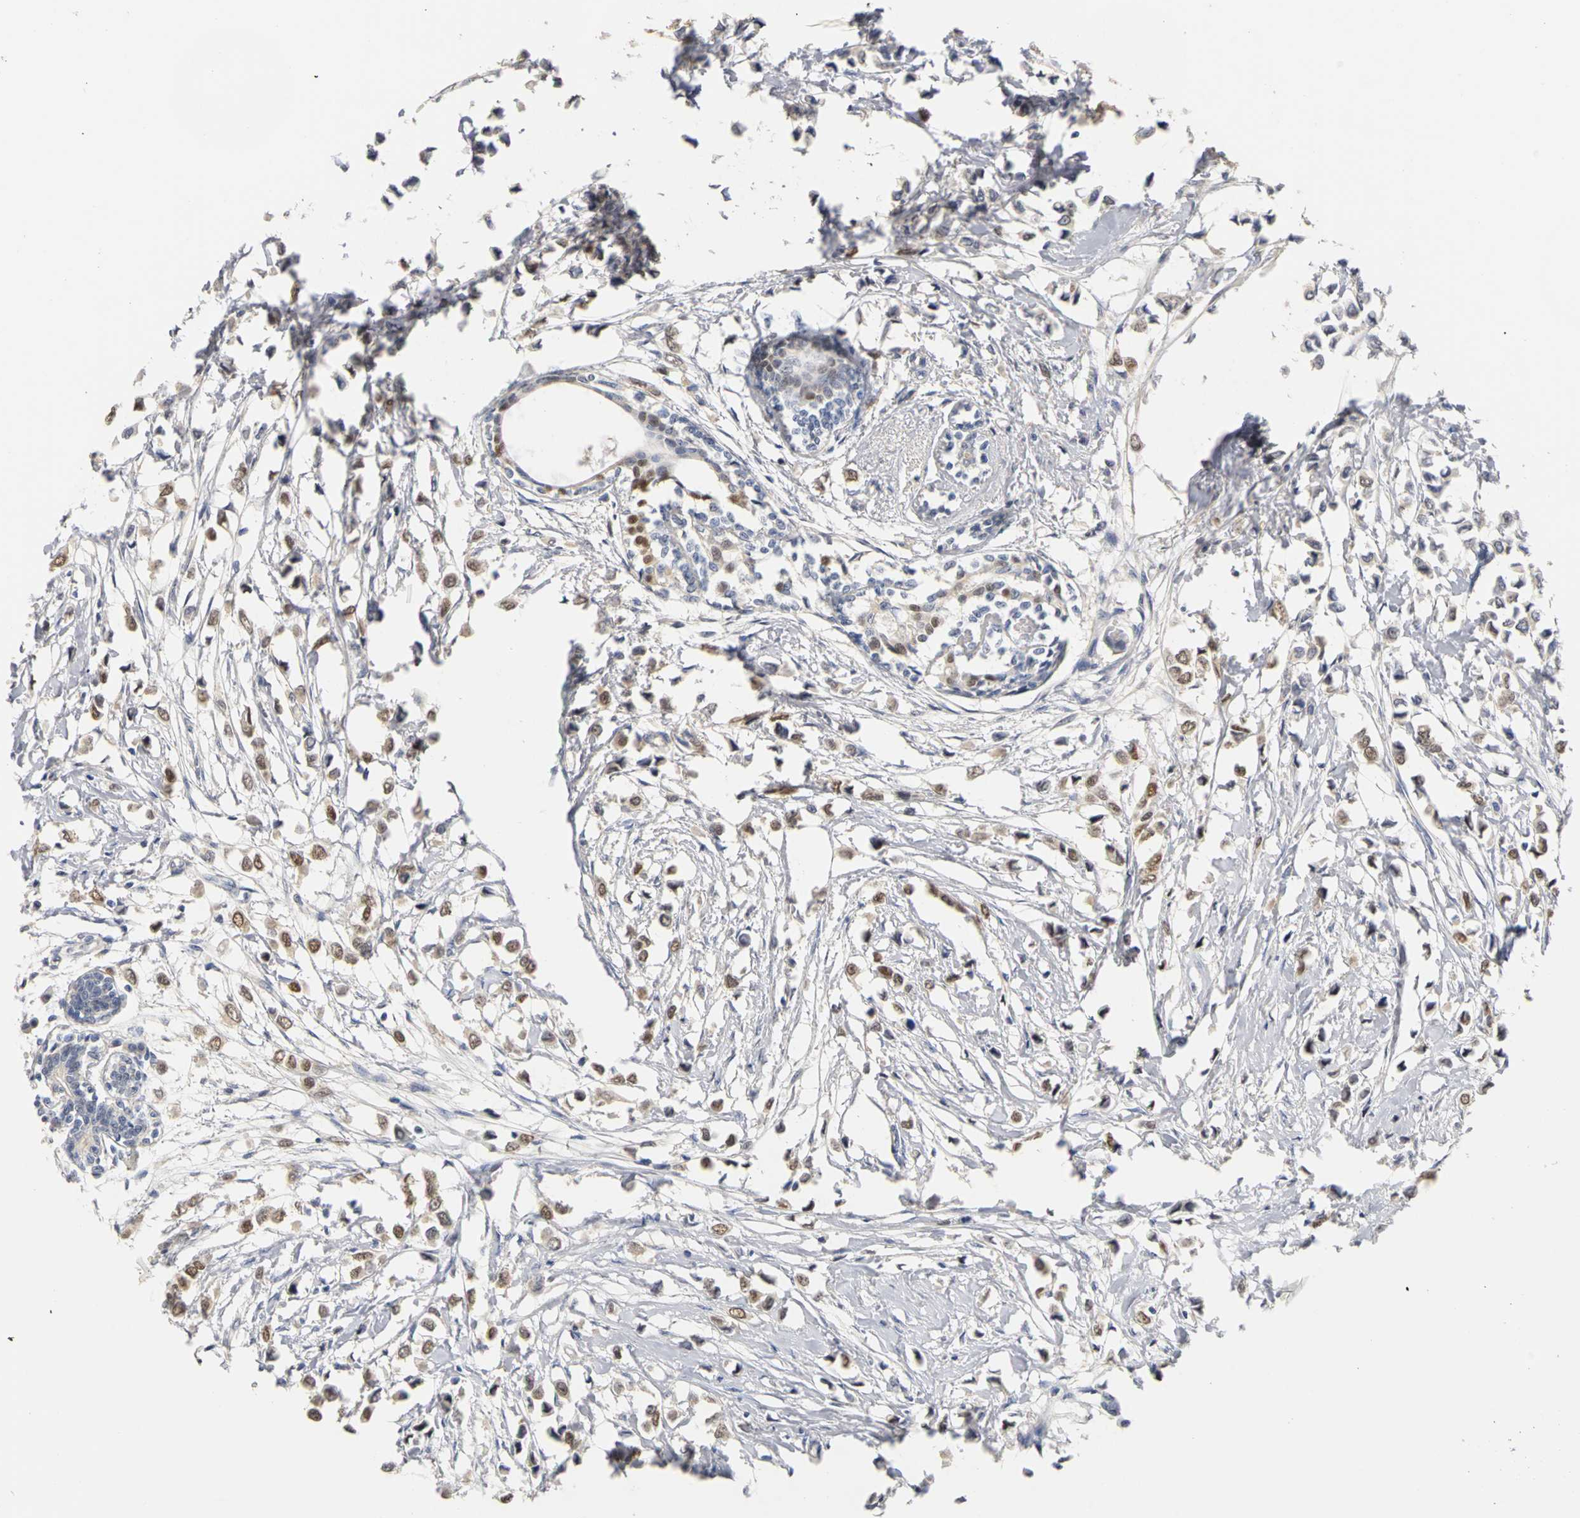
{"staining": {"intensity": "moderate", "quantity": ">75%", "location": "nuclear"}, "tissue": "breast cancer", "cell_type": "Tumor cells", "image_type": "cancer", "snomed": [{"axis": "morphology", "description": "Lobular carcinoma"}, {"axis": "topography", "description": "Breast"}], "caption": "Lobular carcinoma (breast) was stained to show a protein in brown. There is medium levels of moderate nuclear staining in approximately >75% of tumor cells. The protein of interest is shown in brown color, while the nuclei are stained blue.", "gene": "PGR", "patient": {"sex": "female", "age": 51}}